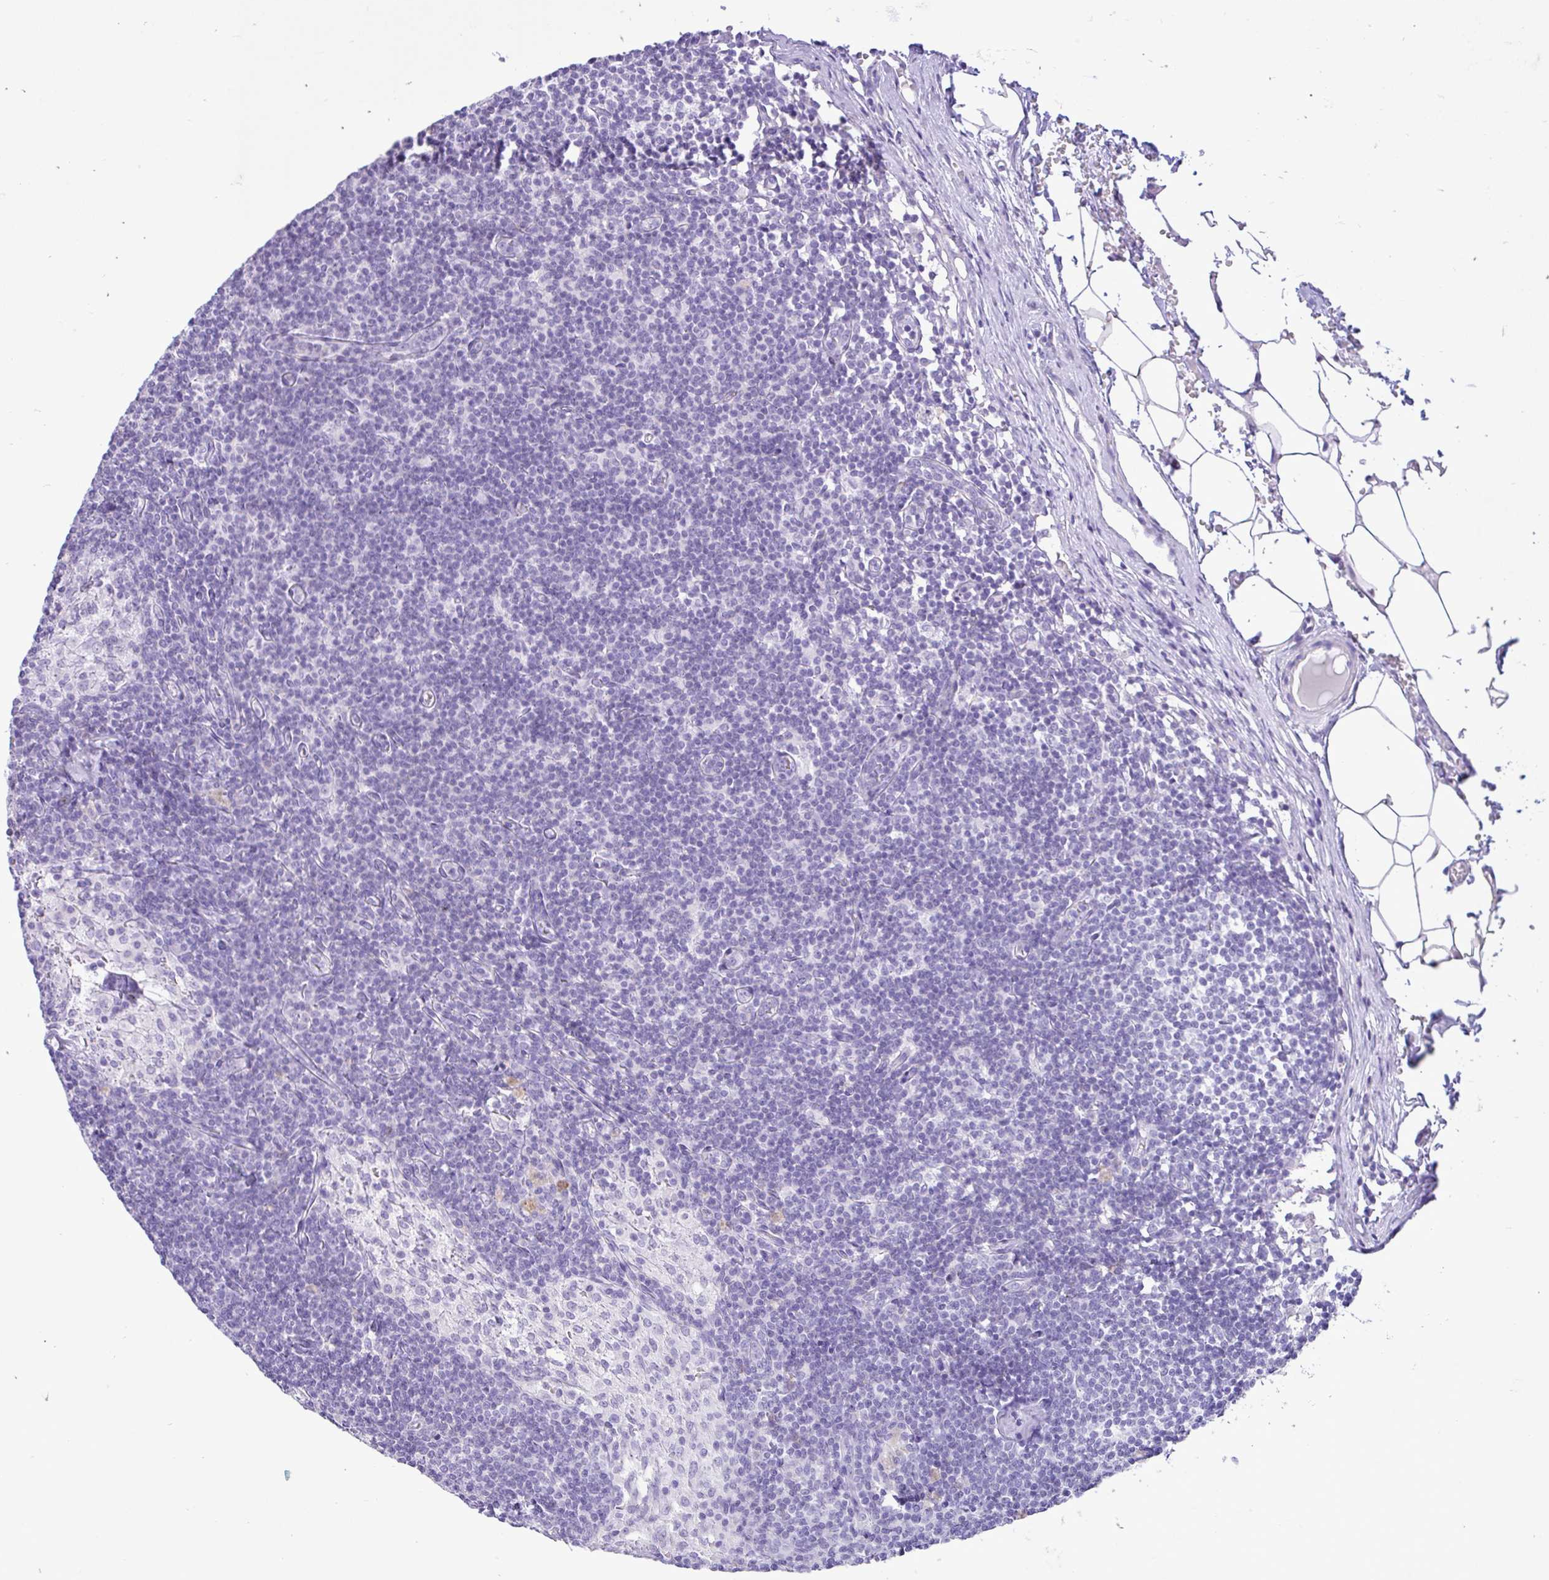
{"staining": {"intensity": "negative", "quantity": "none", "location": "none"}, "tissue": "lymph node", "cell_type": "Germinal center cells", "image_type": "normal", "snomed": [{"axis": "morphology", "description": "Normal tissue, NOS"}, {"axis": "topography", "description": "Lymph node"}], "caption": "Immunohistochemistry of normal human lymph node exhibits no staining in germinal center cells. The staining is performed using DAB (3,3'-diaminobenzidine) brown chromogen with nuclei counter-stained in using hematoxylin.", "gene": "ZNF101", "patient": {"sex": "male", "age": 49}}